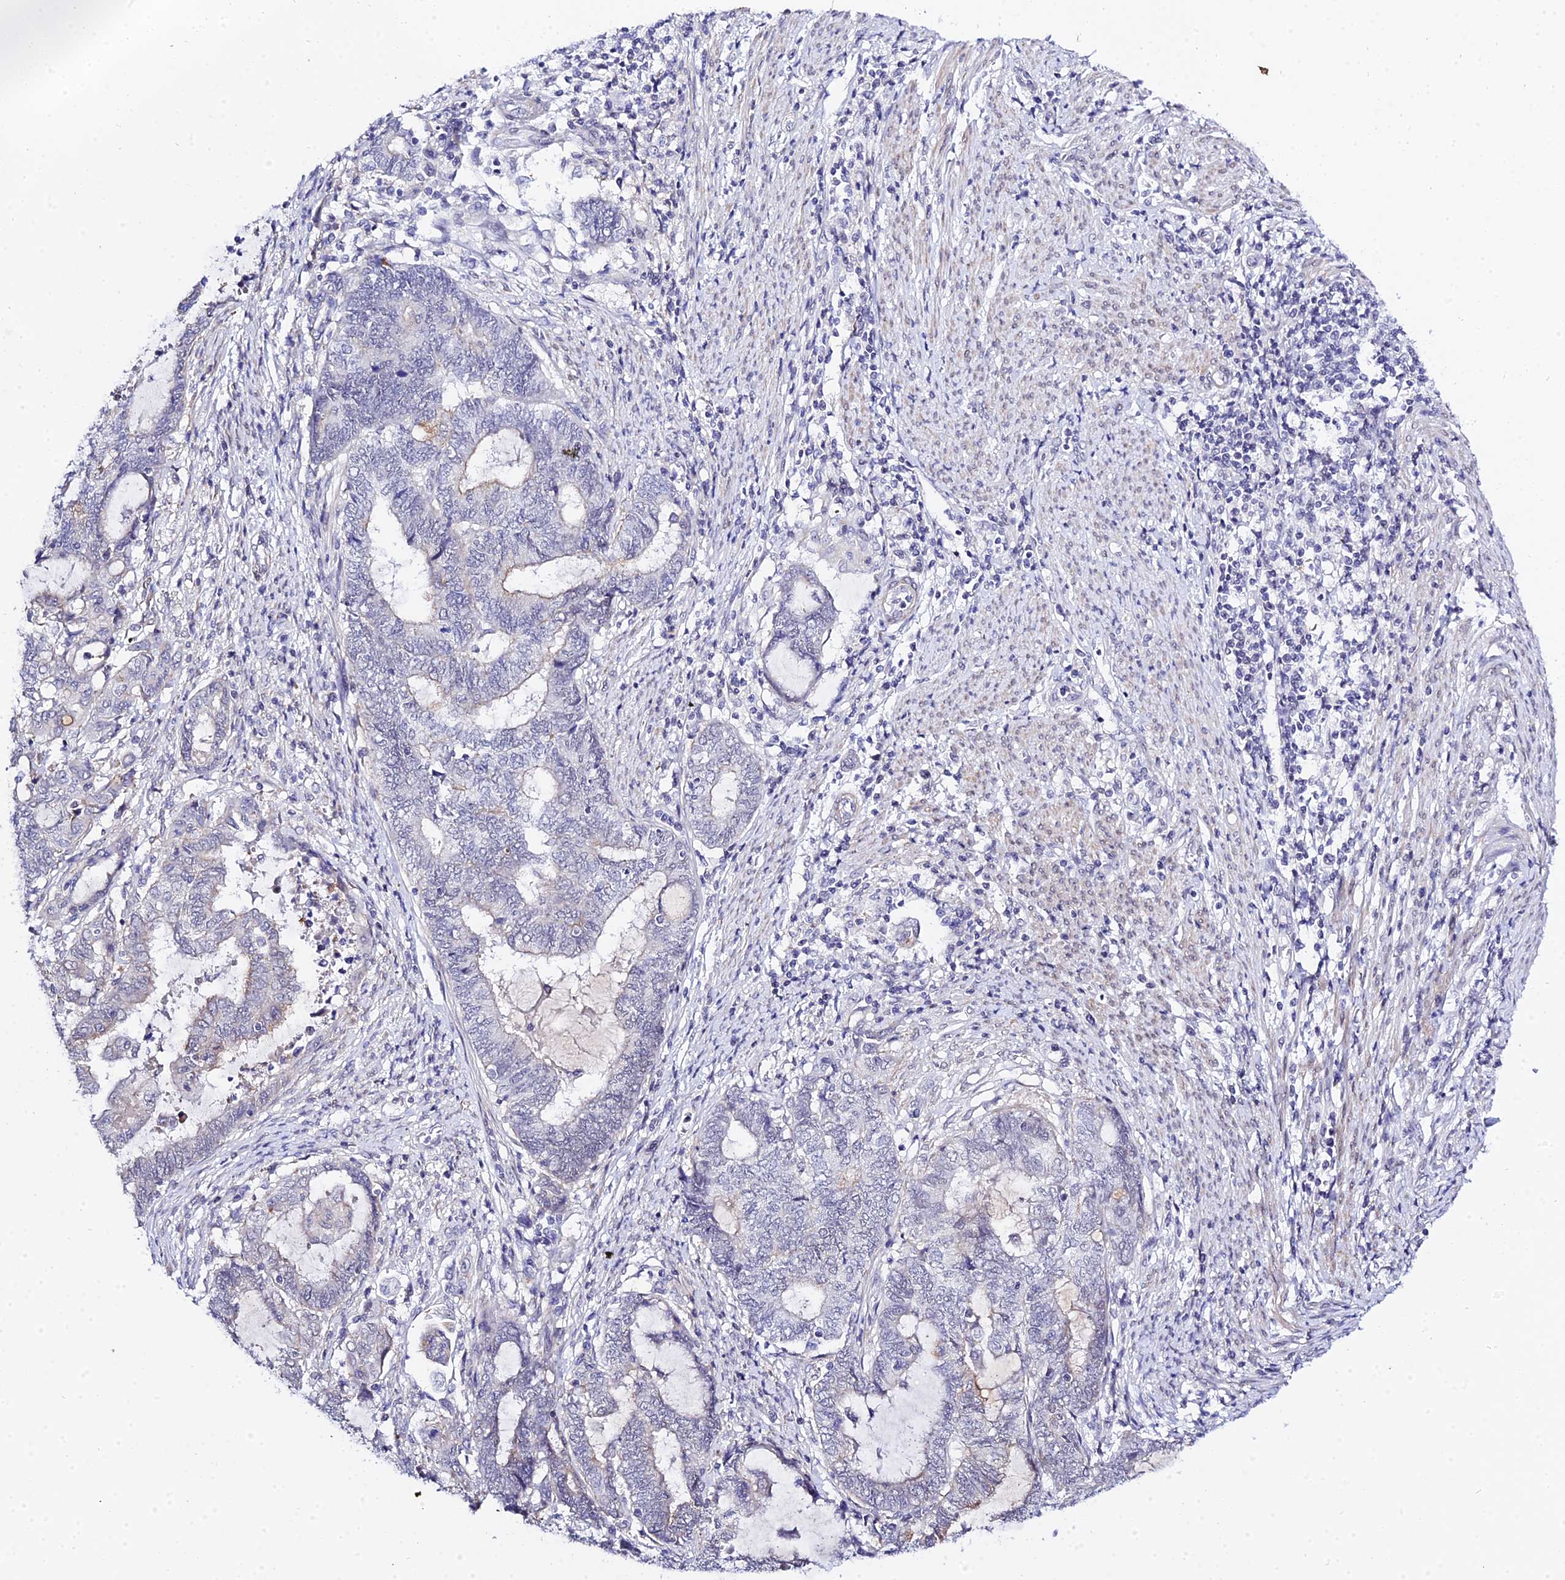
{"staining": {"intensity": "negative", "quantity": "none", "location": "none"}, "tissue": "endometrial cancer", "cell_type": "Tumor cells", "image_type": "cancer", "snomed": [{"axis": "morphology", "description": "Adenocarcinoma, NOS"}, {"axis": "topography", "description": "Uterus"}, {"axis": "topography", "description": "Endometrium"}], "caption": "There is no significant staining in tumor cells of adenocarcinoma (endometrial). Brightfield microscopy of immunohistochemistry stained with DAB (brown) and hematoxylin (blue), captured at high magnification.", "gene": "ZNF628", "patient": {"sex": "female", "age": 70}}